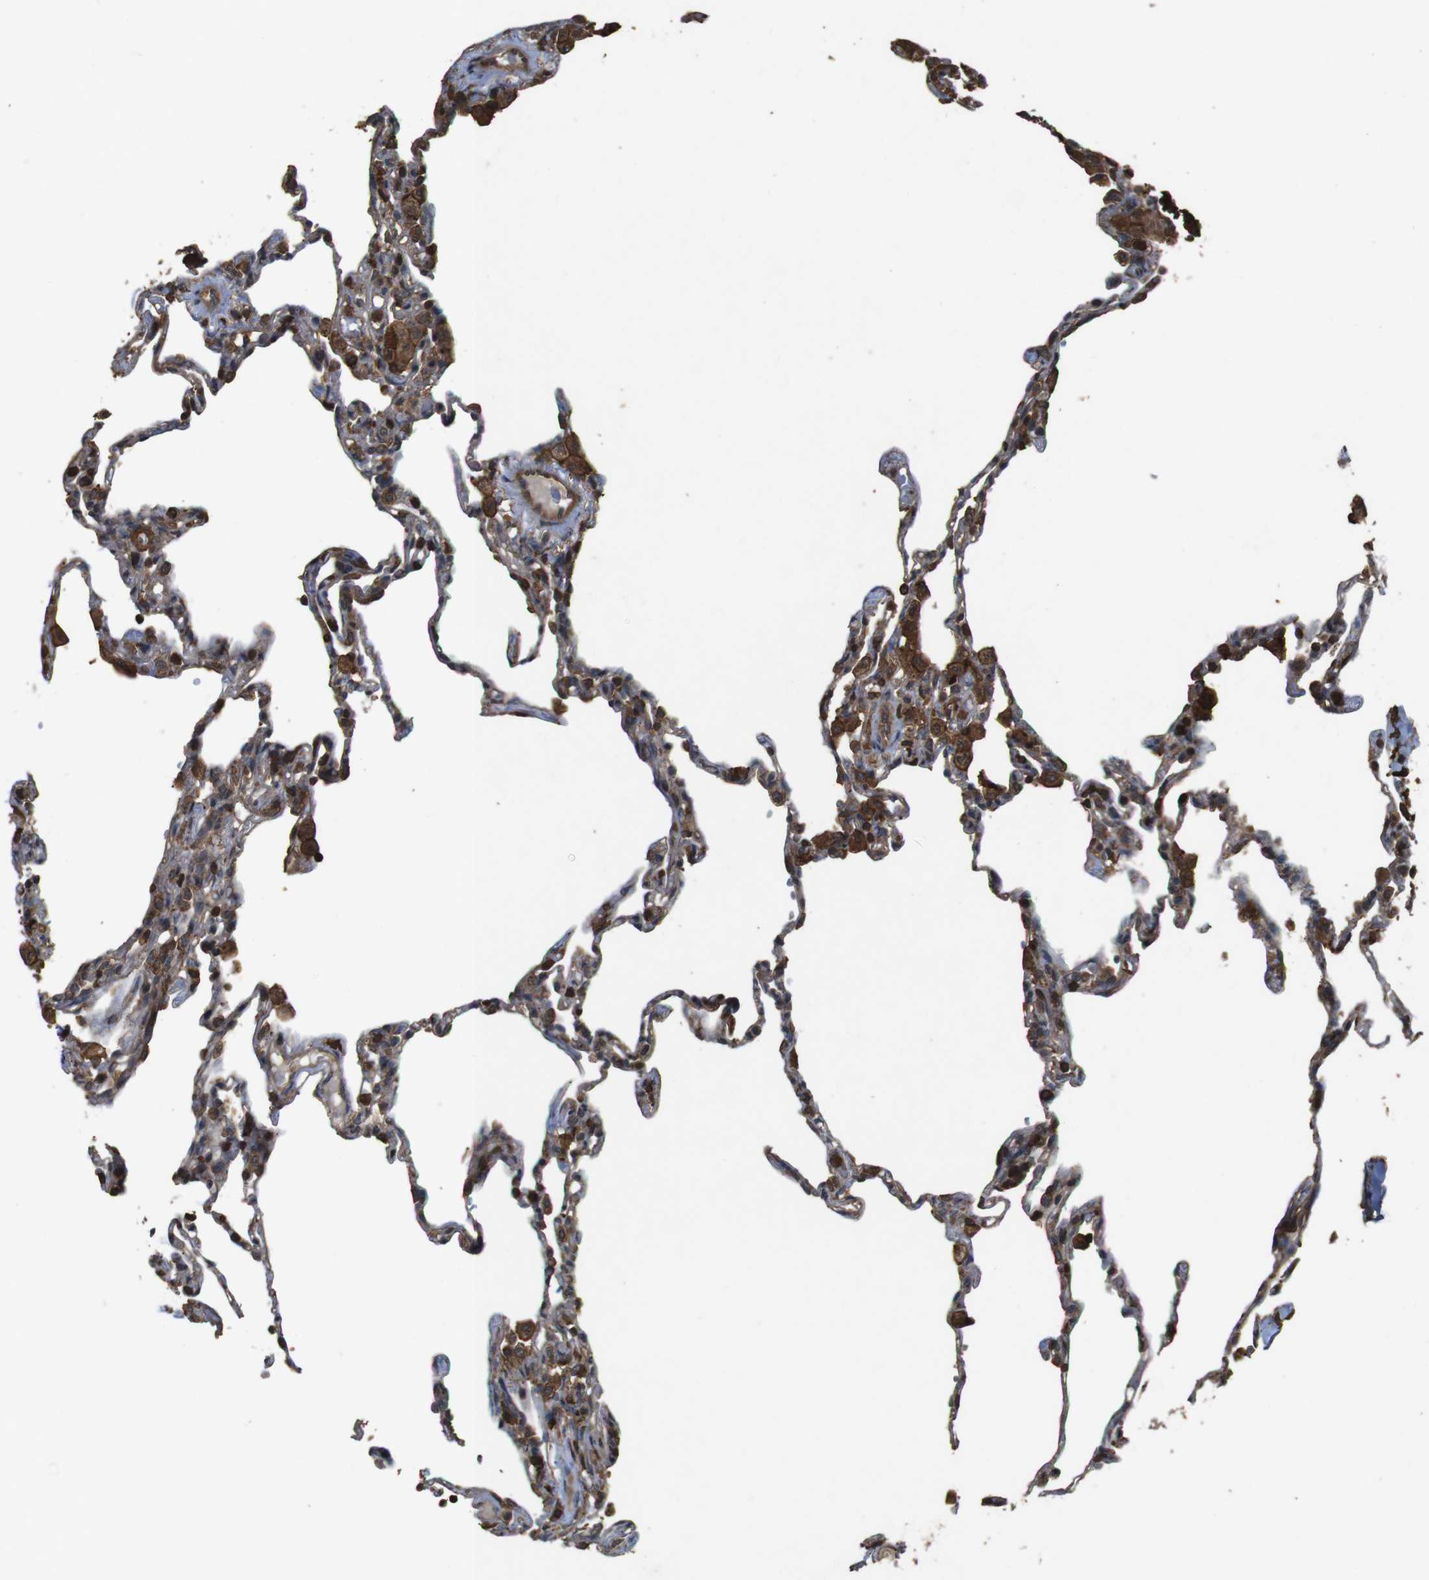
{"staining": {"intensity": "moderate", "quantity": ">75%", "location": "cytoplasmic/membranous"}, "tissue": "lung", "cell_type": "Alveolar cells", "image_type": "normal", "snomed": [{"axis": "morphology", "description": "Normal tissue, NOS"}, {"axis": "topography", "description": "Lung"}], "caption": "A histopathology image of human lung stained for a protein shows moderate cytoplasmic/membranous brown staining in alveolar cells.", "gene": "BAG4", "patient": {"sex": "male", "age": 59}}